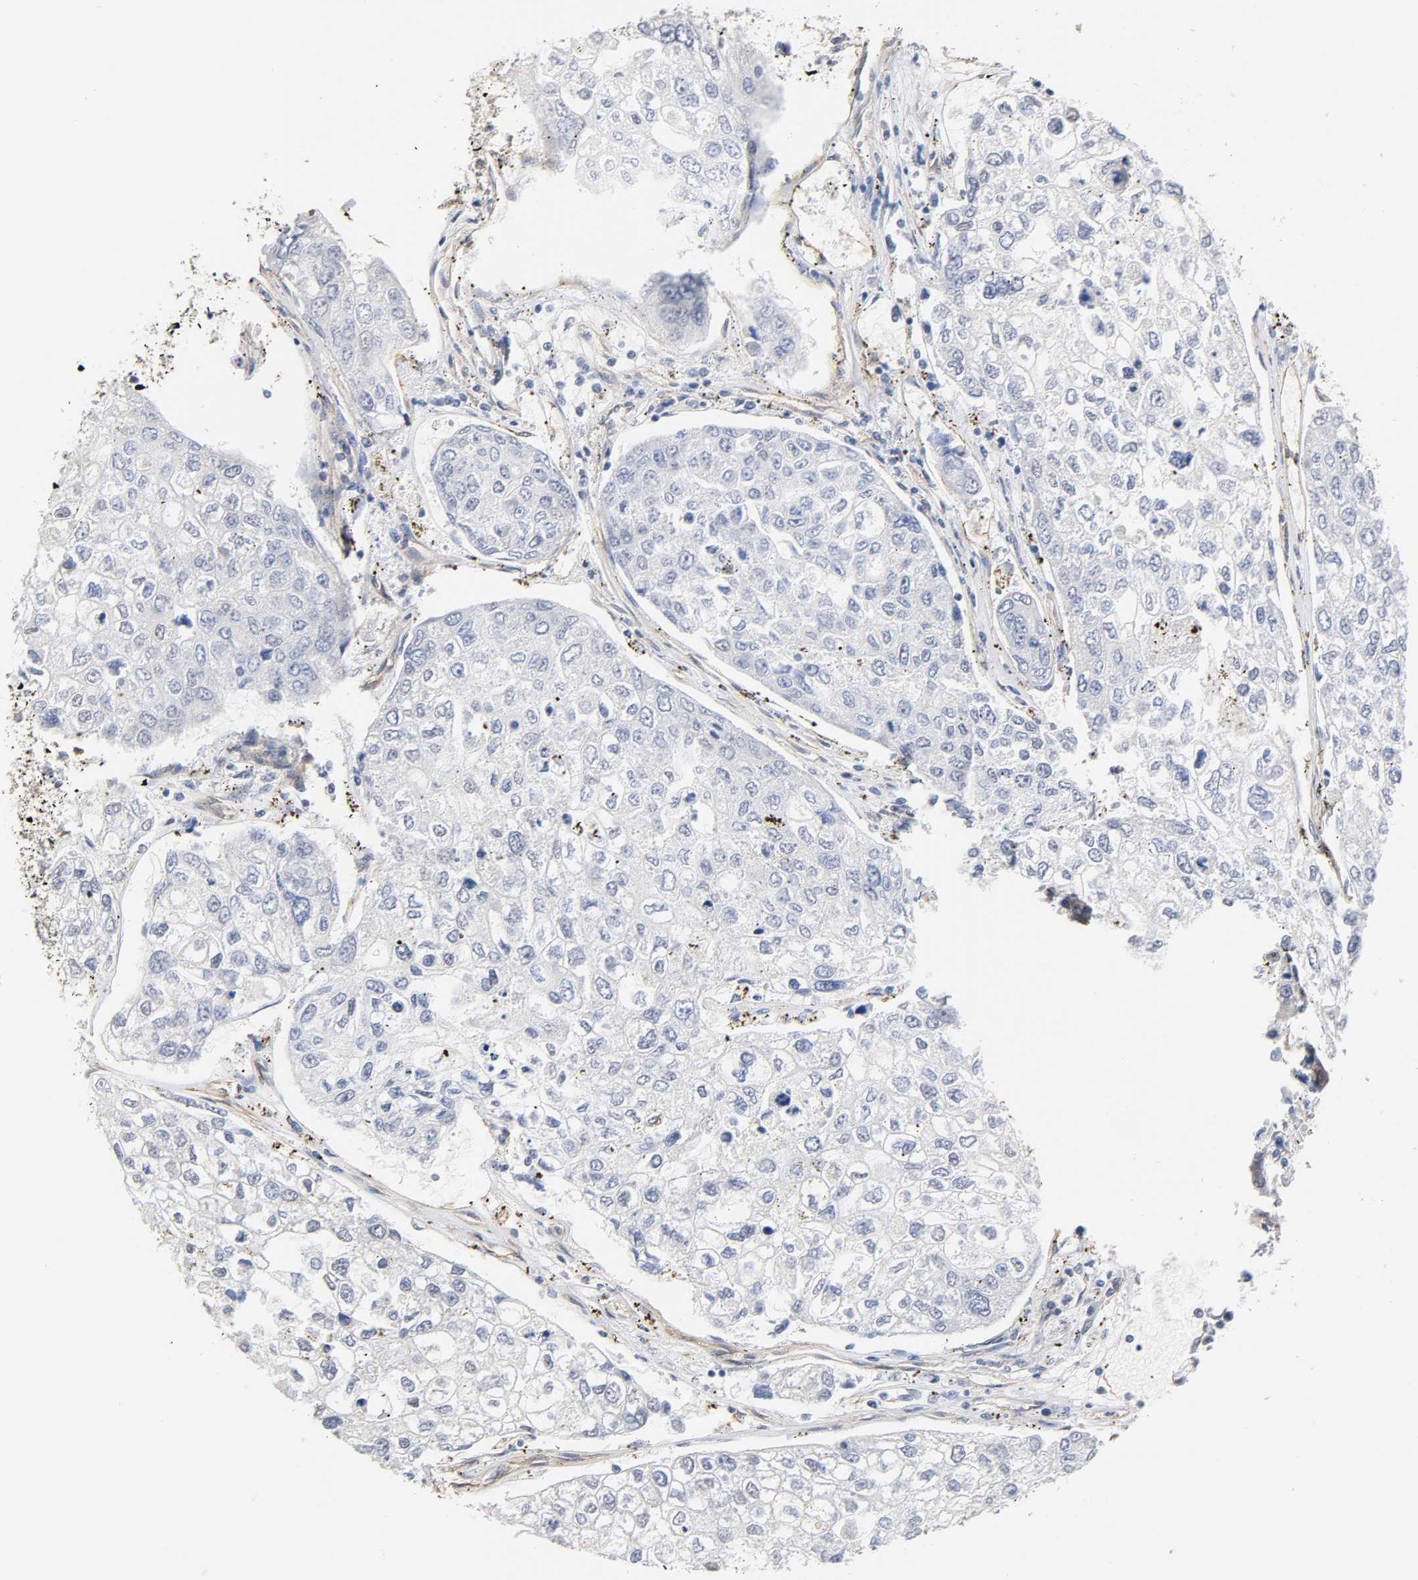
{"staining": {"intensity": "negative", "quantity": "none", "location": "none"}, "tissue": "urothelial cancer", "cell_type": "Tumor cells", "image_type": "cancer", "snomed": [{"axis": "morphology", "description": "Urothelial carcinoma, High grade"}, {"axis": "topography", "description": "Lymph node"}, {"axis": "topography", "description": "Urinary bladder"}], "caption": "There is no significant staining in tumor cells of high-grade urothelial carcinoma. Brightfield microscopy of immunohistochemistry stained with DAB (3,3'-diaminobenzidine) (brown) and hematoxylin (blue), captured at high magnification.", "gene": "SPTAN1", "patient": {"sex": "male", "age": 51}}